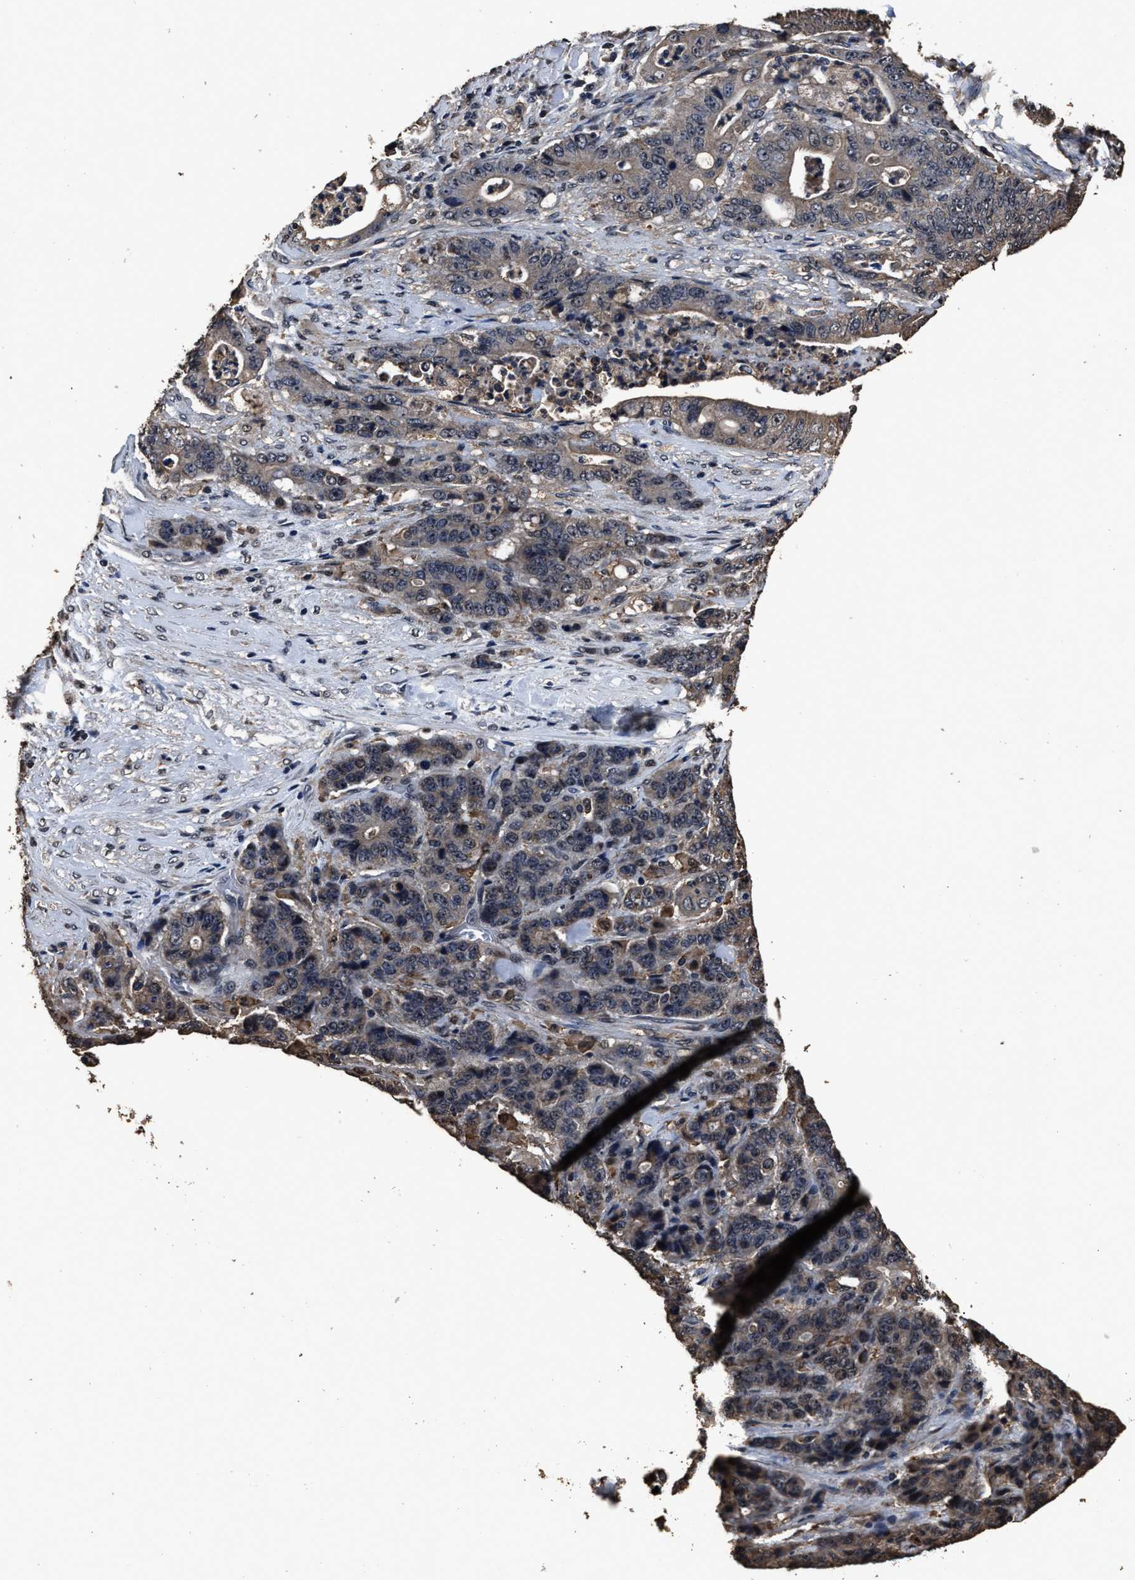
{"staining": {"intensity": "weak", "quantity": "<25%", "location": "cytoplasmic/membranous"}, "tissue": "stomach cancer", "cell_type": "Tumor cells", "image_type": "cancer", "snomed": [{"axis": "morphology", "description": "Adenocarcinoma, NOS"}, {"axis": "topography", "description": "Stomach"}], "caption": "The immunohistochemistry (IHC) histopathology image has no significant positivity in tumor cells of stomach cancer tissue.", "gene": "RSBN1L", "patient": {"sex": "female", "age": 73}}